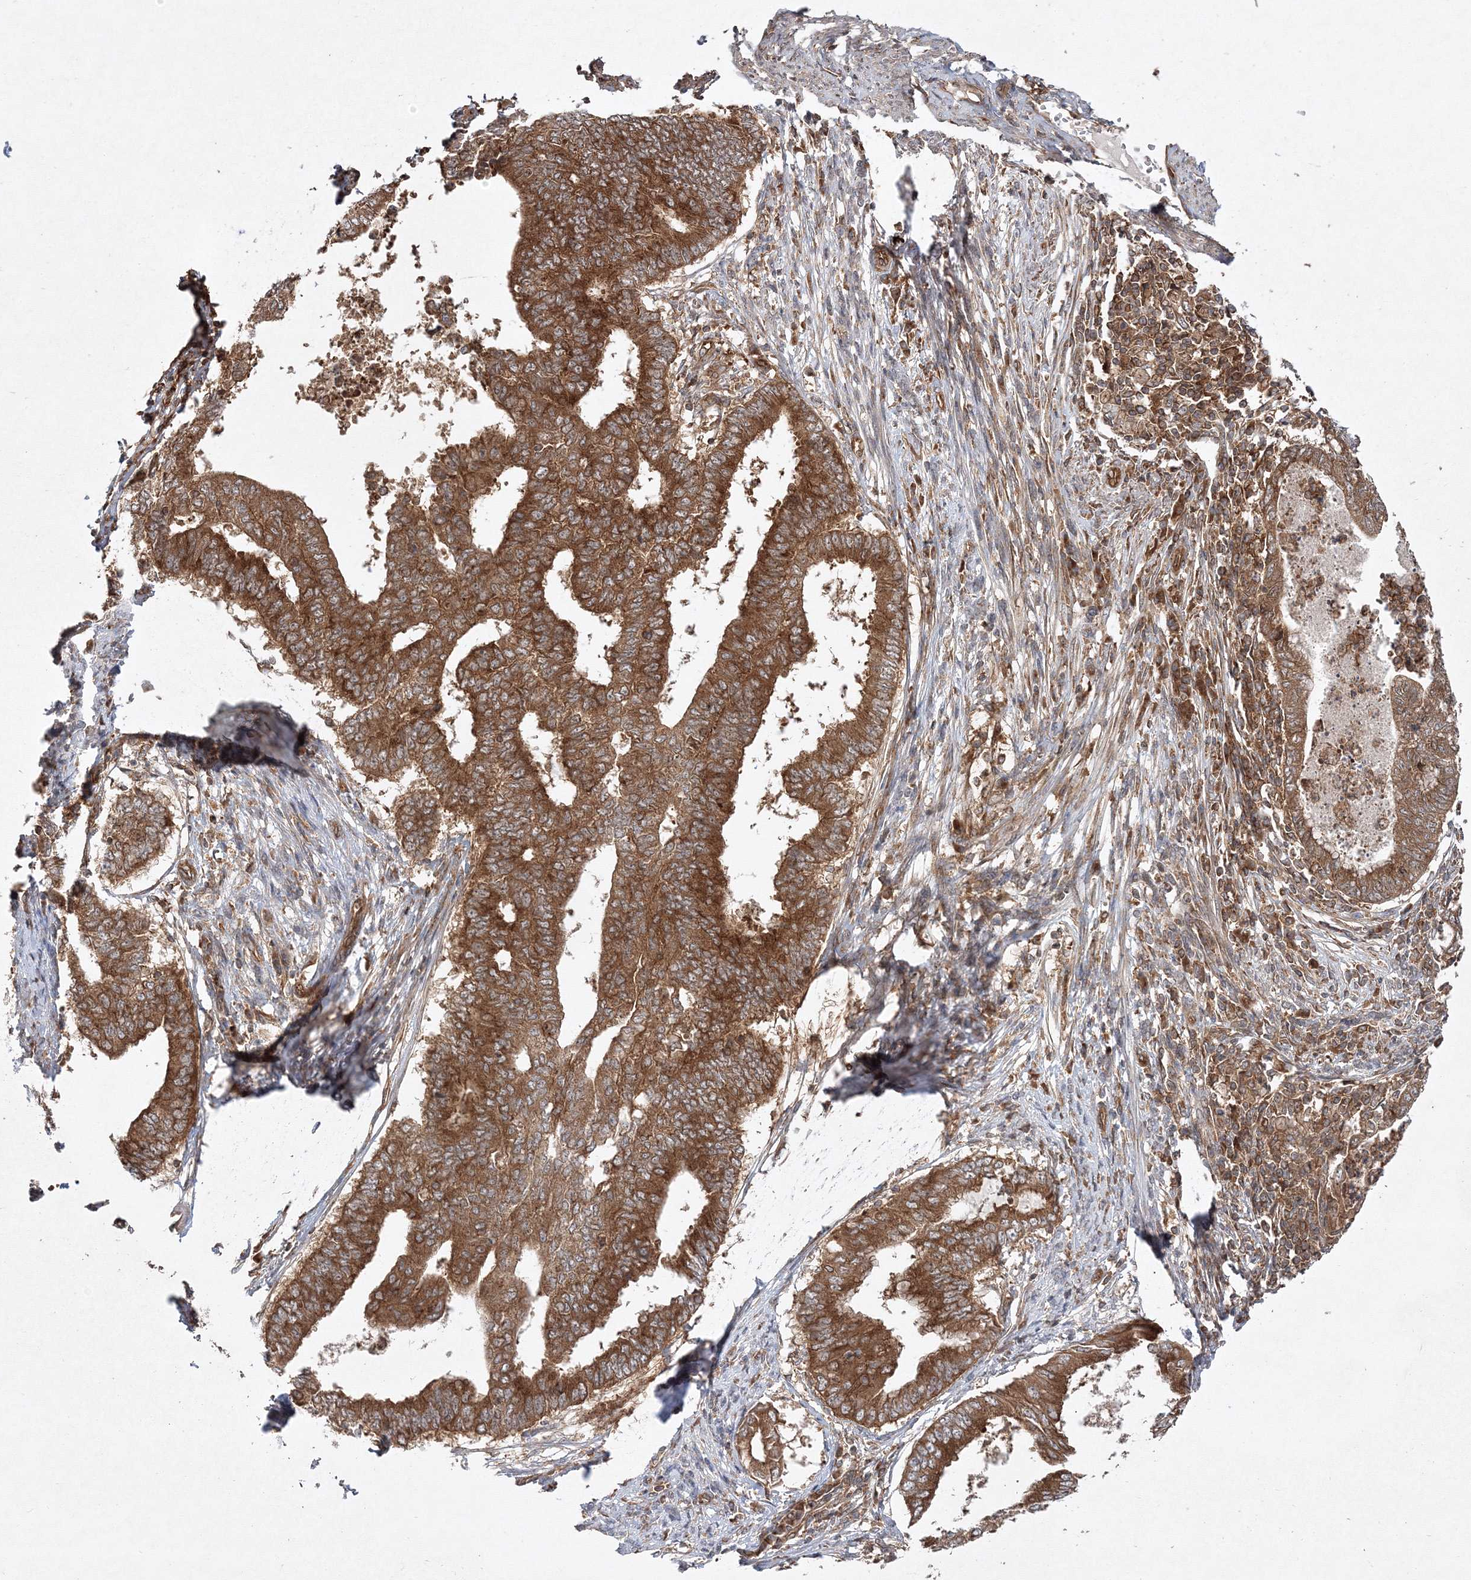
{"staining": {"intensity": "strong", "quantity": ">75%", "location": "cytoplasmic/membranous"}, "tissue": "endometrial cancer", "cell_type": "Tumor cells", "image_type": "cancer", "snomed": [{"axis": "morphology", "description": "Polyp, NOS"}, {"axis": "morphology", "description": "Adenocarcinoma, NOS"}, {"axis": "morphology", "description": "Adenoma, NOS"}, {"axis": "topography", "description": "Endometrium"}], "caption": "IHC staining of endometrial cancer (polyp), which shows high levels of strong cytoplasmic/membranous positivity in approximately >75% of tumor cells indicating strong cytoplasmic/membranous protein positivity. The staining was performed using DAB (brown) for protein detection and nuclei were counterstained in hematoxylin (blue).", "gene": "WDR37", "patient": {"sex": "female", "age": 79}}